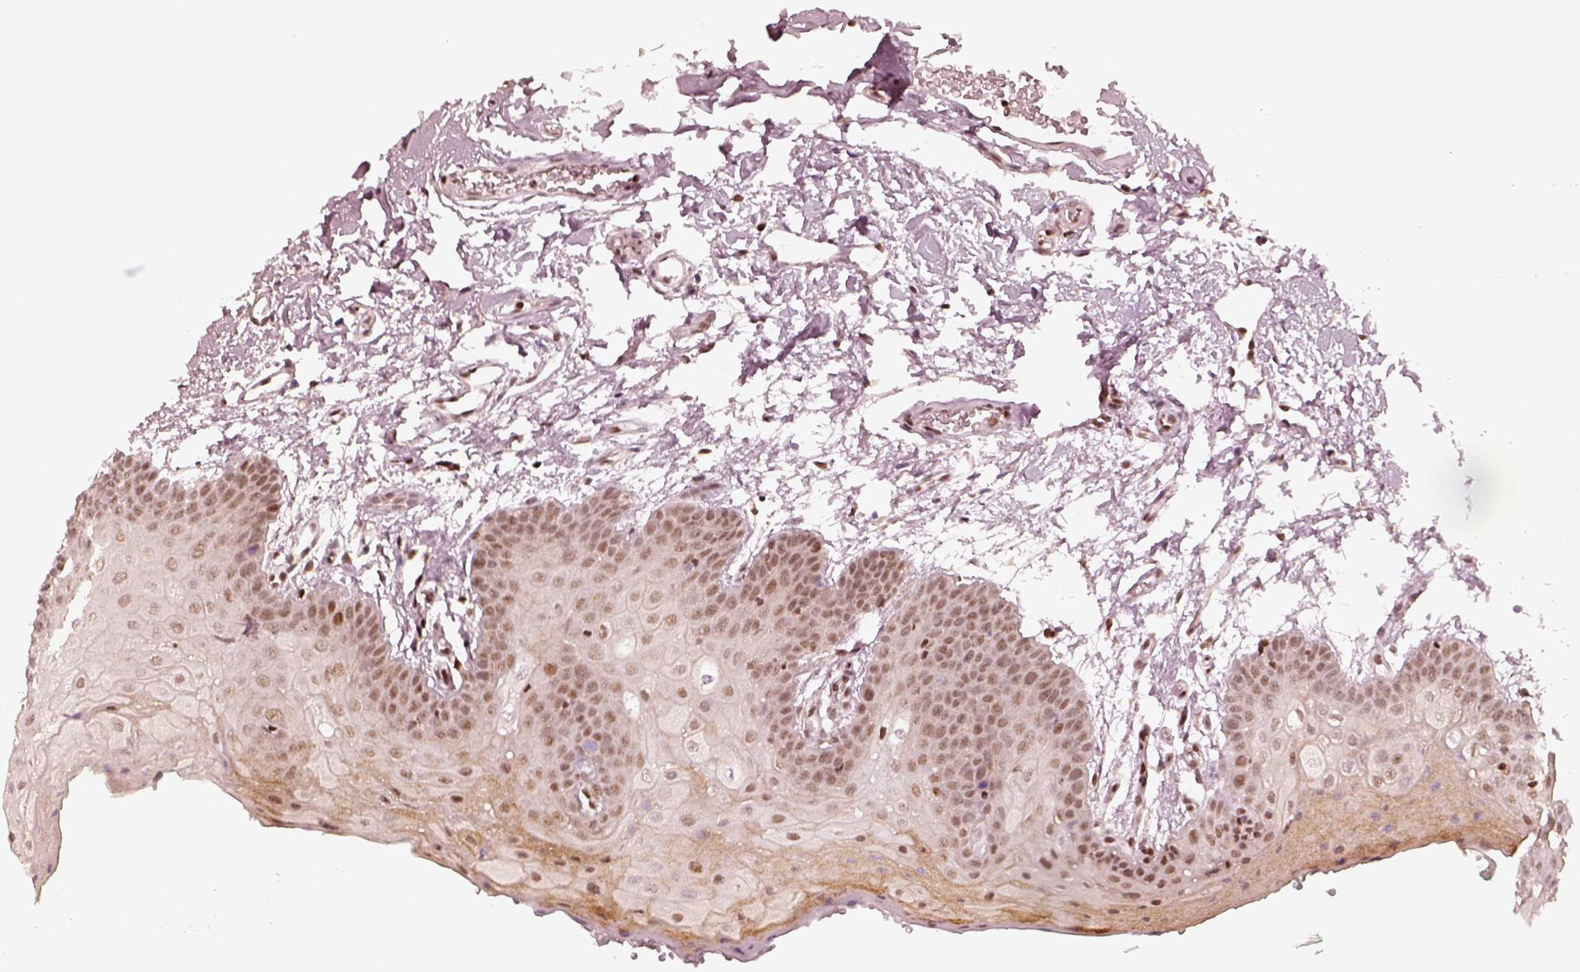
{"staining": {"intensity": "moderate", "quantity": ">75%", "location": "nuclear"}, "tissue": "oral mucosa", "cell_type": "Squamous epithelial cells", "image_type": "normal", "snomed": [{"axis": "morphology", "description": "Normal tissue, NOS"}, {"axis": "morphology", "description": "Squamous cell carcinoma, NOS"}, {"axis": "topography", "description": "Oral tissue"}, {"axis": "topography", "description": "Head-Neck"}], "caption": "Immunohistochemistry of normal oral mucosa reveals medium levels of moderate nuclear expression in about >75% of squamous epithelial cells. (DAB IHC with brightfield microscopy, high magnification).", "gene": "GMEB2", "patient": {"sex": "female", "age": 50}}